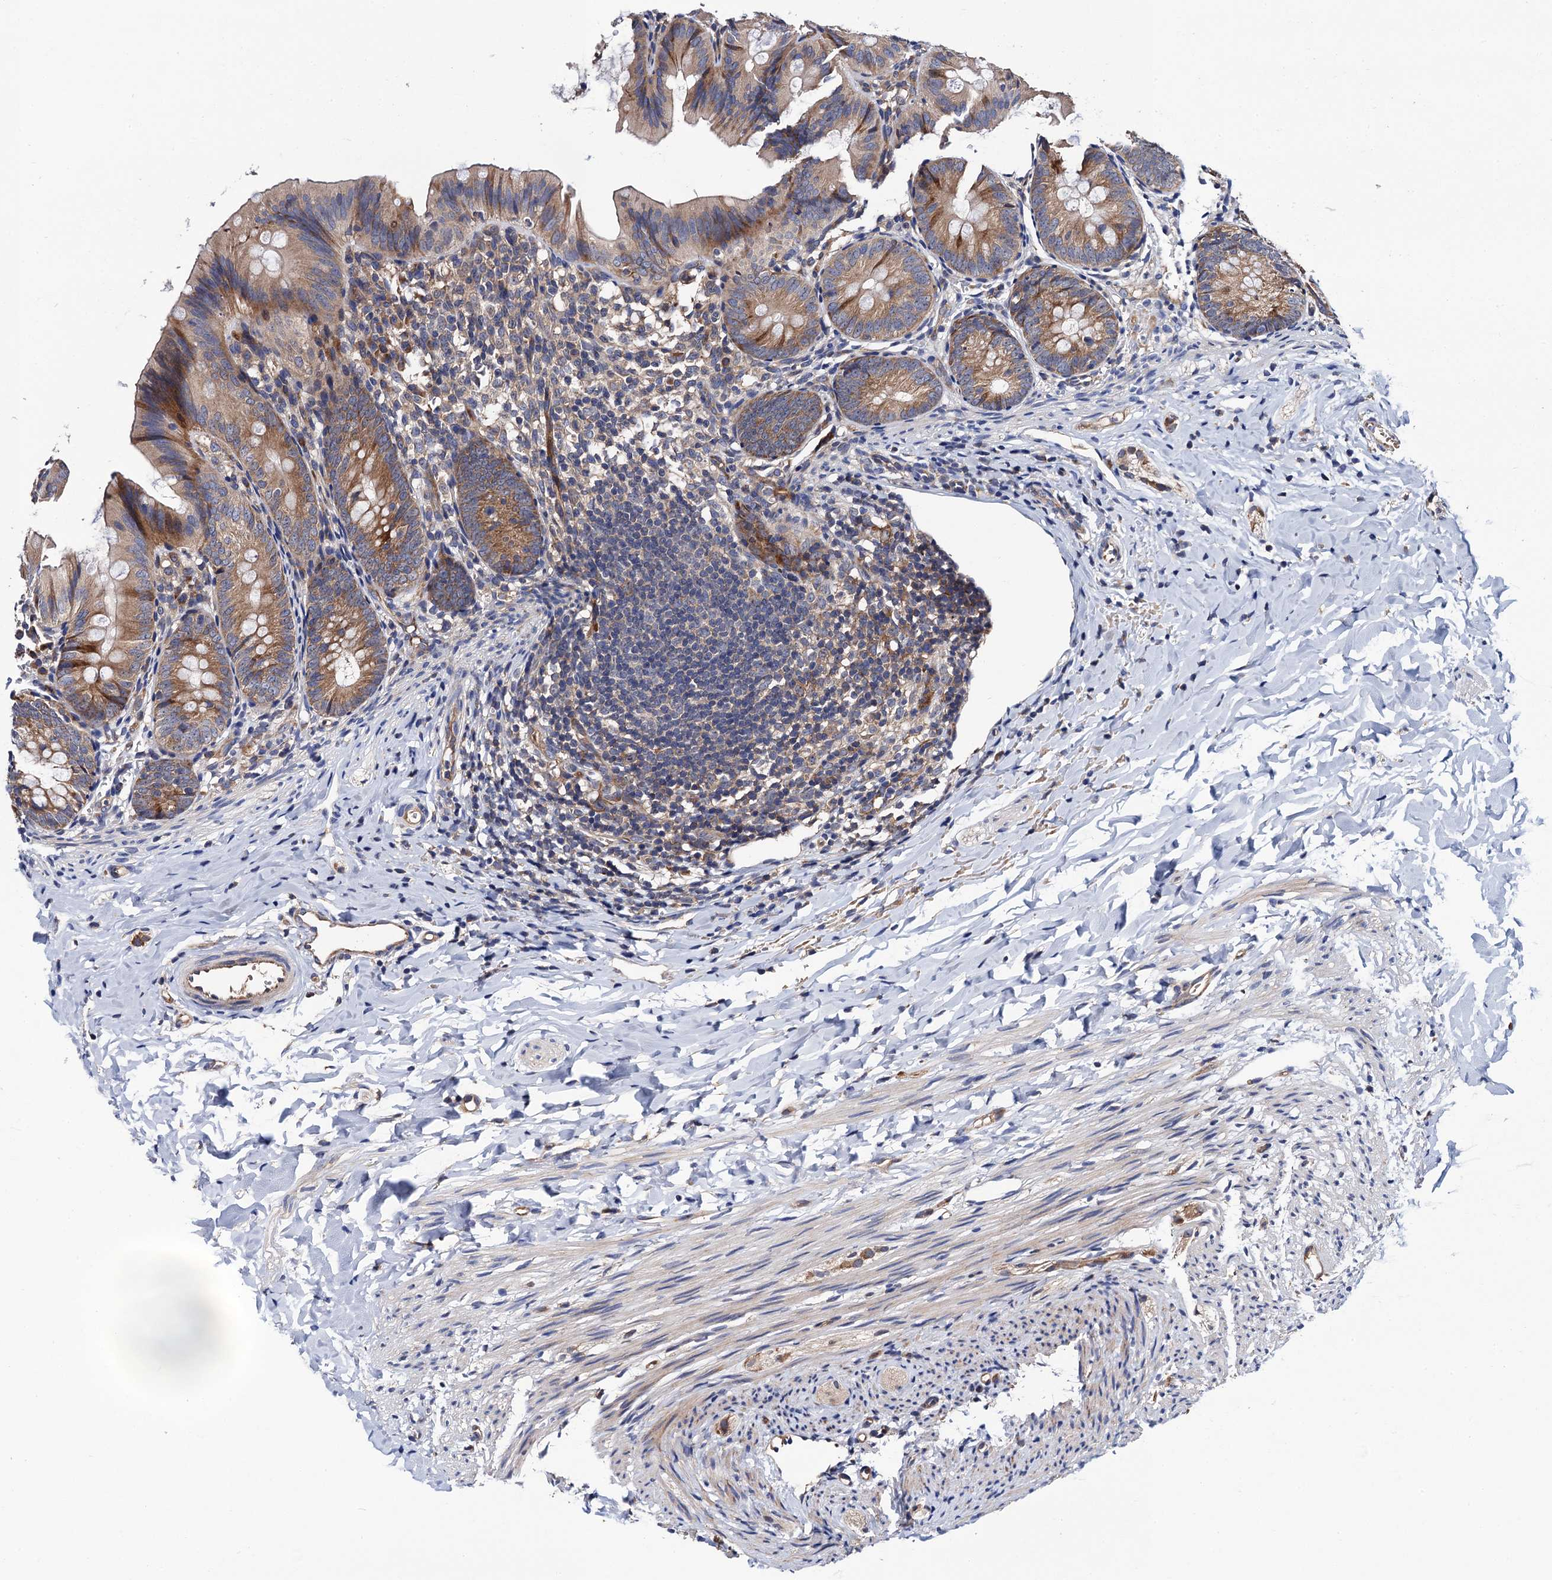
{"staining": {"intensity": "moderate", "quantity": ">75%", "location": "cytoplasmic/membranous"}, "tissue": "appendix", "cell_type": "Glandular cells", "image_type": "normal", "snomed": [{"axis": "morphology", "description": "Normal tissue, NOS"}, {"axis": "topography", "description": "Appendix"}], "caption": "IHC micrograph of unremarkable appendix: appendix stained using immunohistochemistry displays medium levels of moderate protein expression localized specifically in the cytoplasmic/membranous of glandular cells, appearing as a cytoplasmic/membranous brown color.", "gene": "TRMT112", "patient": {"sex": "male", "age": 1}}